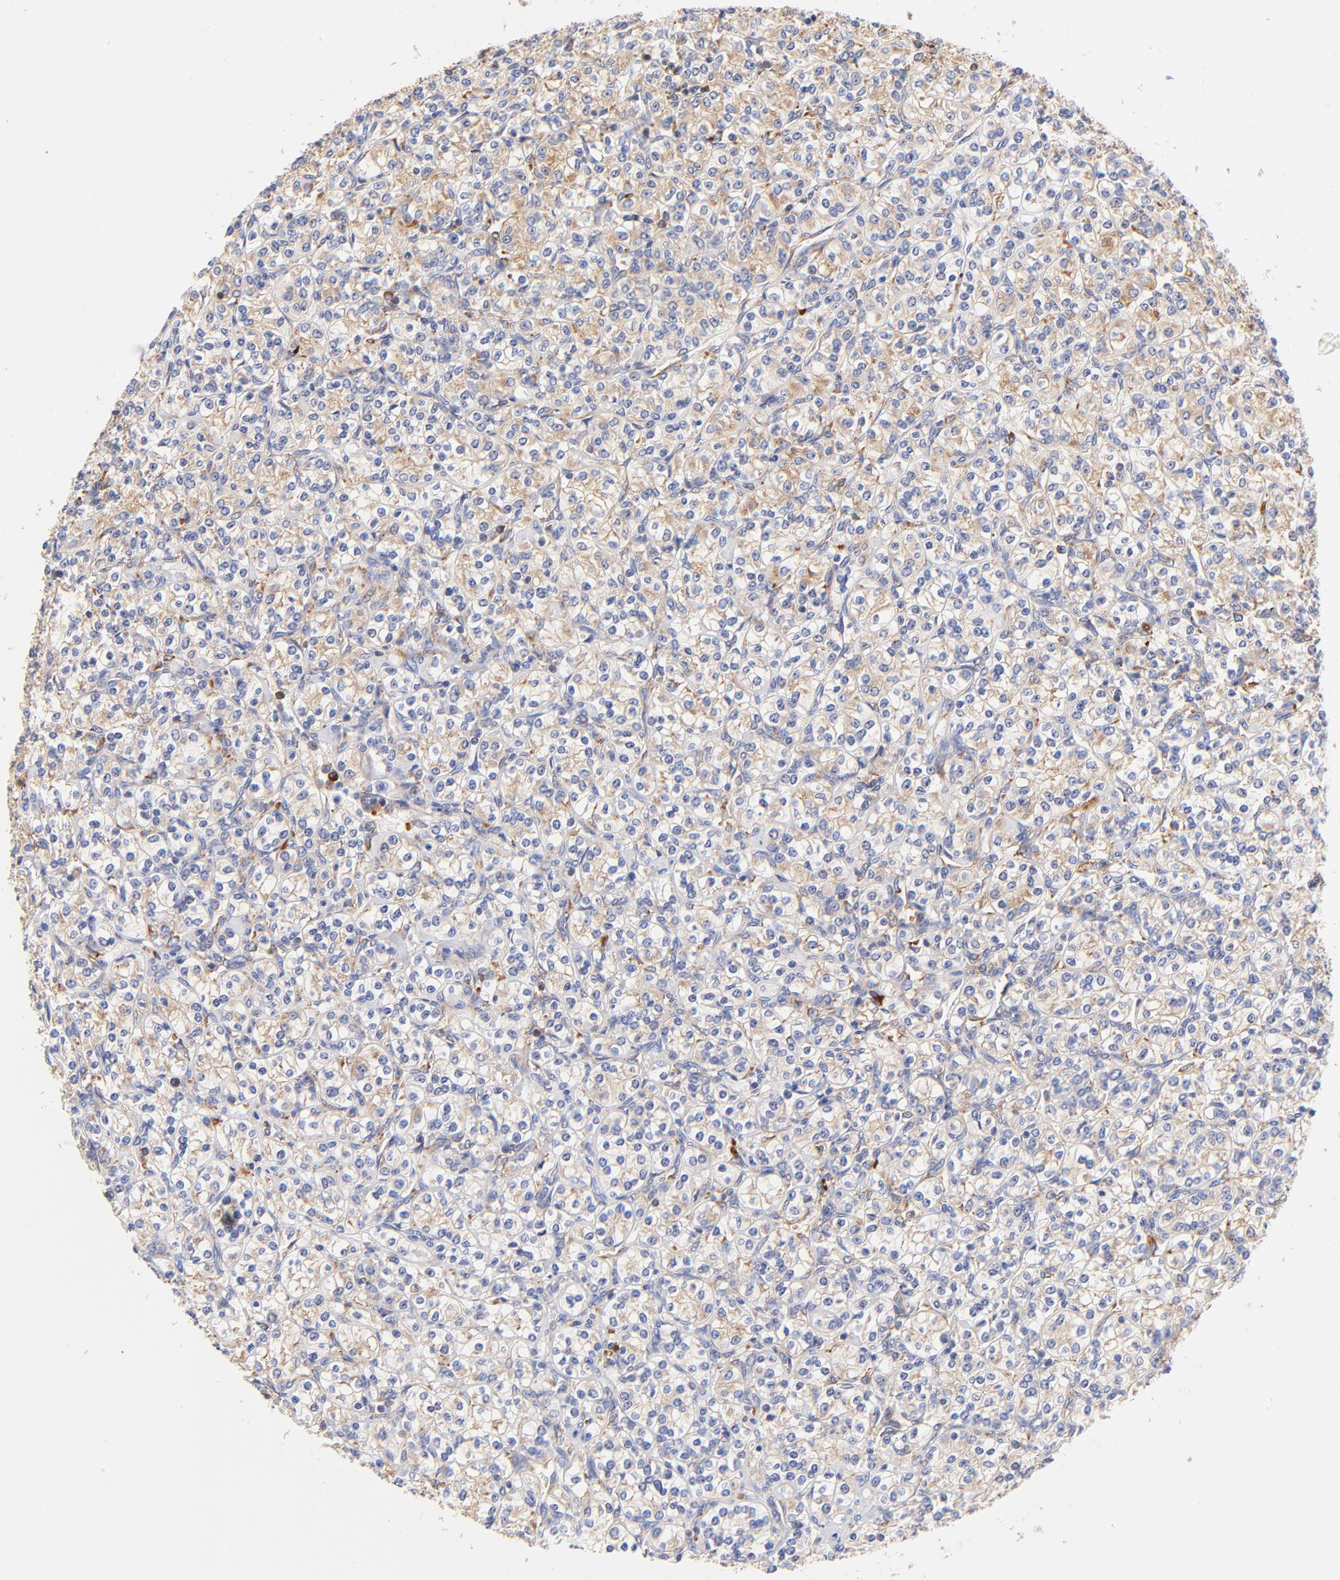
{"staining": {"intensity": "weak", "quantity": "25%-75%", "location": "cytoplasmic/membranous"}, "tissue": "renal cancer", "cell_type": "Tumor cells", "image_type": "cancer", "snomed": [{"axis": "morphology", "description": "Adenocarcinoma, NOS"}, {"axis": "topography", "description": "Kidney"}], "caption": "Immunohistochemistry (DAB (3,3'-diaminobenzidine)) staining of renal cancer (adenocarcinoma) shows weak cytoplasmic/membranous protein staining in about 25%-75% of tumor cells. Immunohistochemistry stains the protein in brown and the nuclei are stained blue.", "gene": "RPL27", "patient": {"sex": "male", "age": 77}}